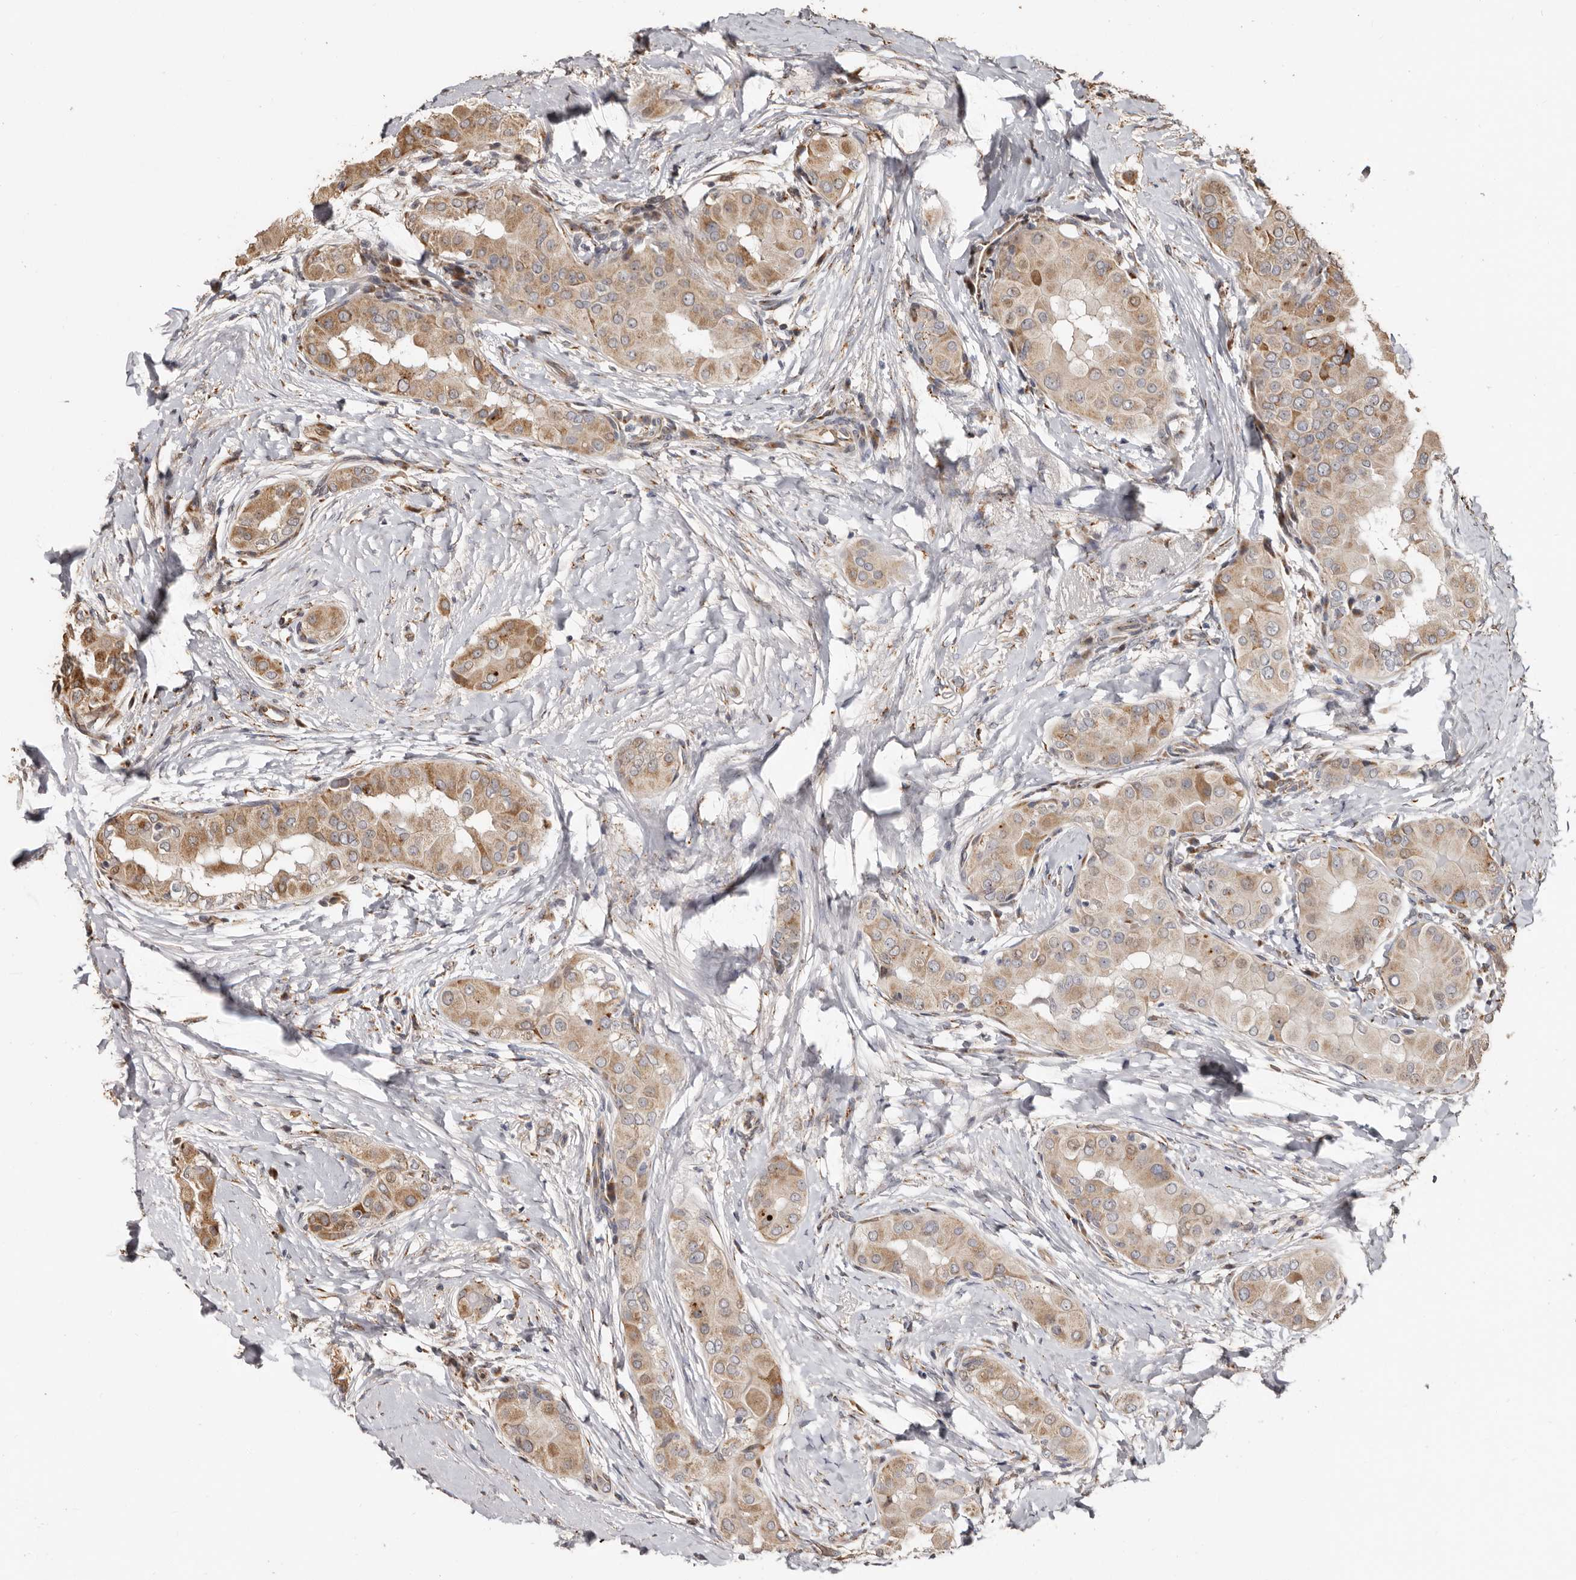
{"staining": {"intensity": "moderate", "quantity": ">75%", "location": "cytoplasmic/membranous"}, "tissue": "thyroid cancer", "cell_type": "Tumor cells", "image_type": "cancer", "snomed": [{"axis": "morphology", "description": "Papillary adenocarcinoma, NOS"}, {"axis": "topography", "description": "Thyroid gland"}], "caption": "Immunohistochemical staining of thyroid papillary adenocarcinoma exhibits moderate cytoplasmic/membranous protein positivity in about >75% of tumor cells.", "gene": "ENTREP1", "patient": {"sex": "male", "age": 33}}